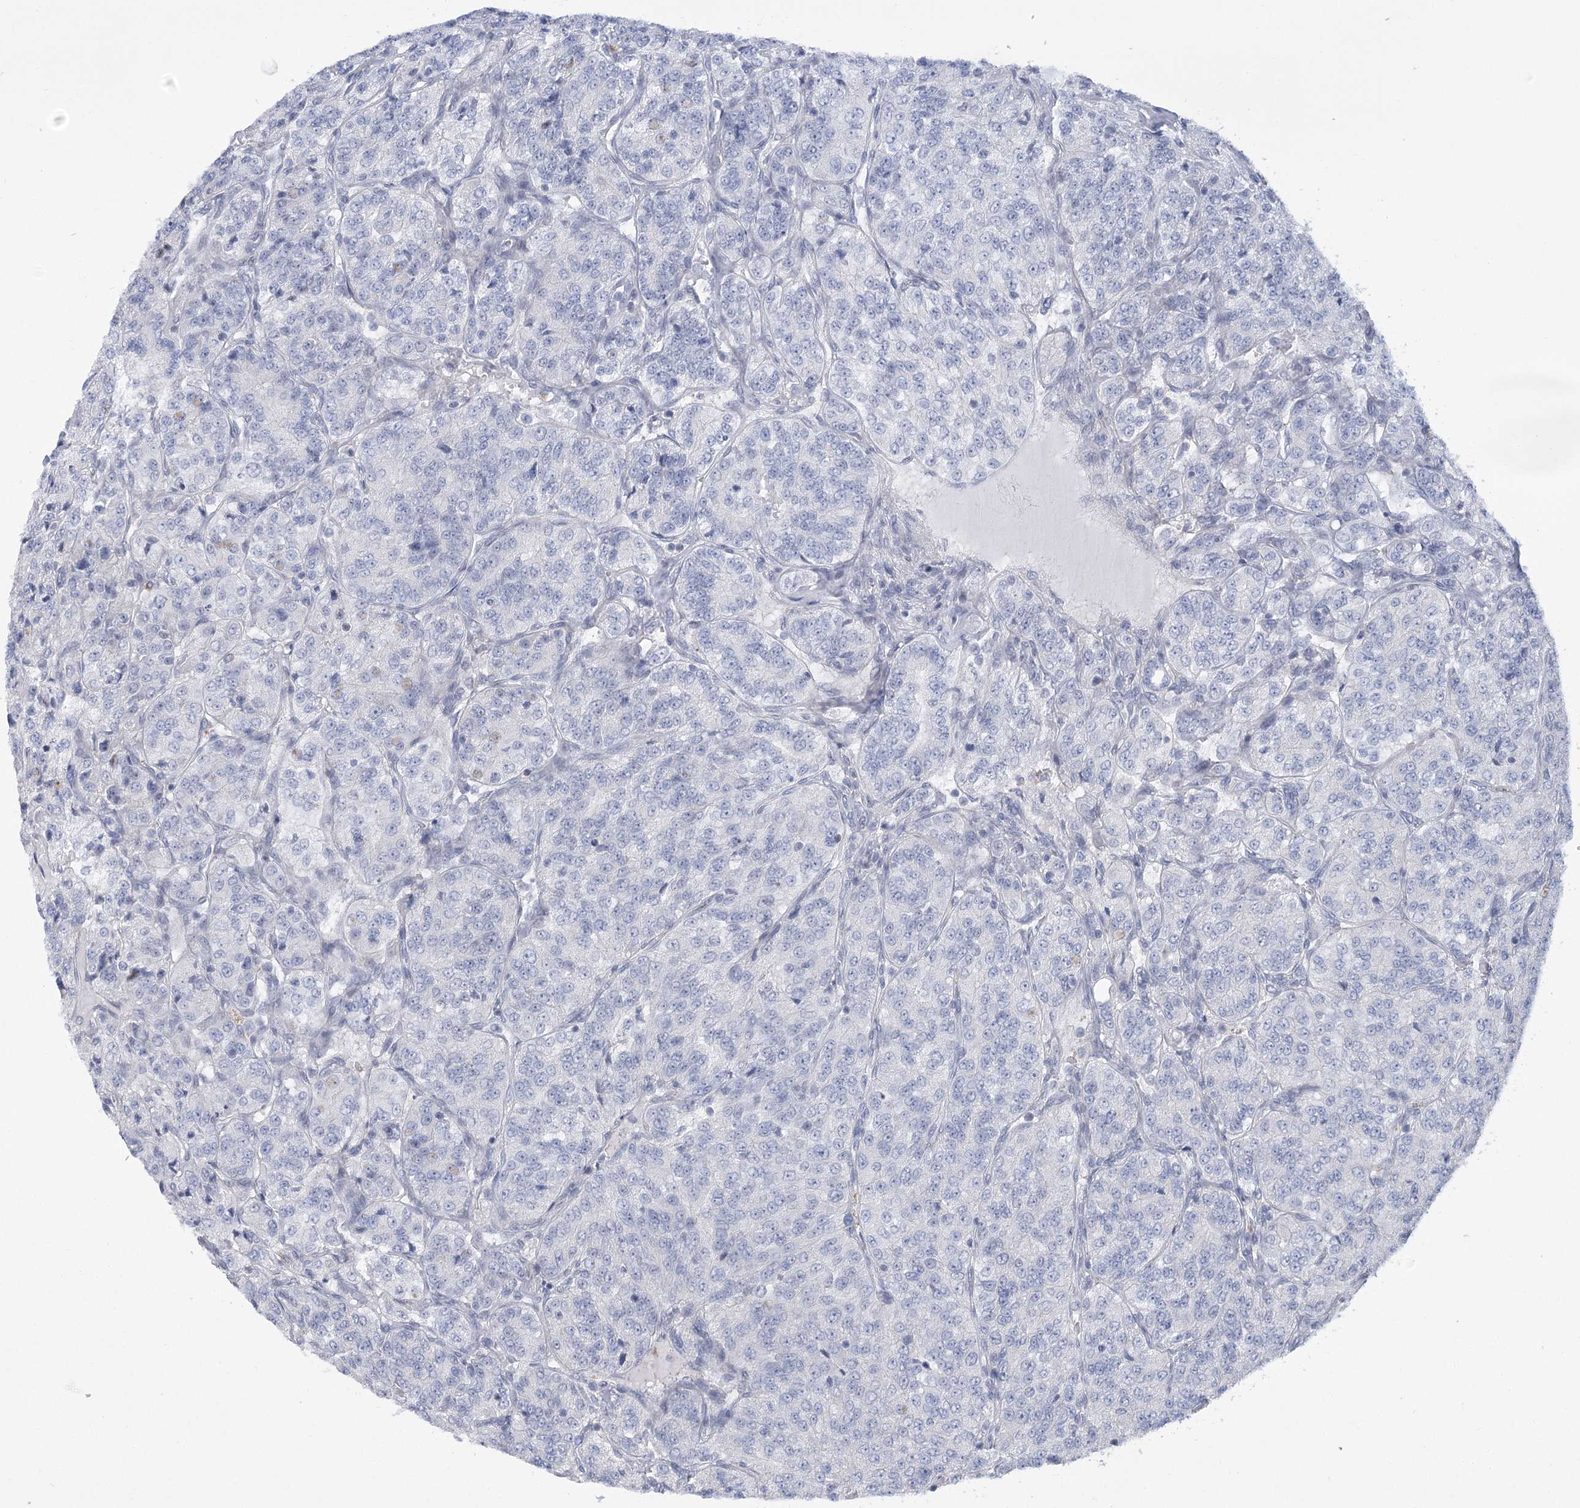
{"staining": {"intensity": "negative", "quantity": "none", "location": "none"}, "tissue": "renal cancer", "cell_type": "Tumor cells", "image_type": "cancer", "snomed": [{"axis": "morphology", "description": "Adenocarcinoma, NOS"}, {"axis": "topography", "description": "Kidney"}], "caption": "DAB (3,3'-diaminobenzidine) immunohistochemical staining of renal cancer displays no significant positivity in tumor cells.", "gene": "FAM76B", "patient": {"sex": "female", "age": 63}}